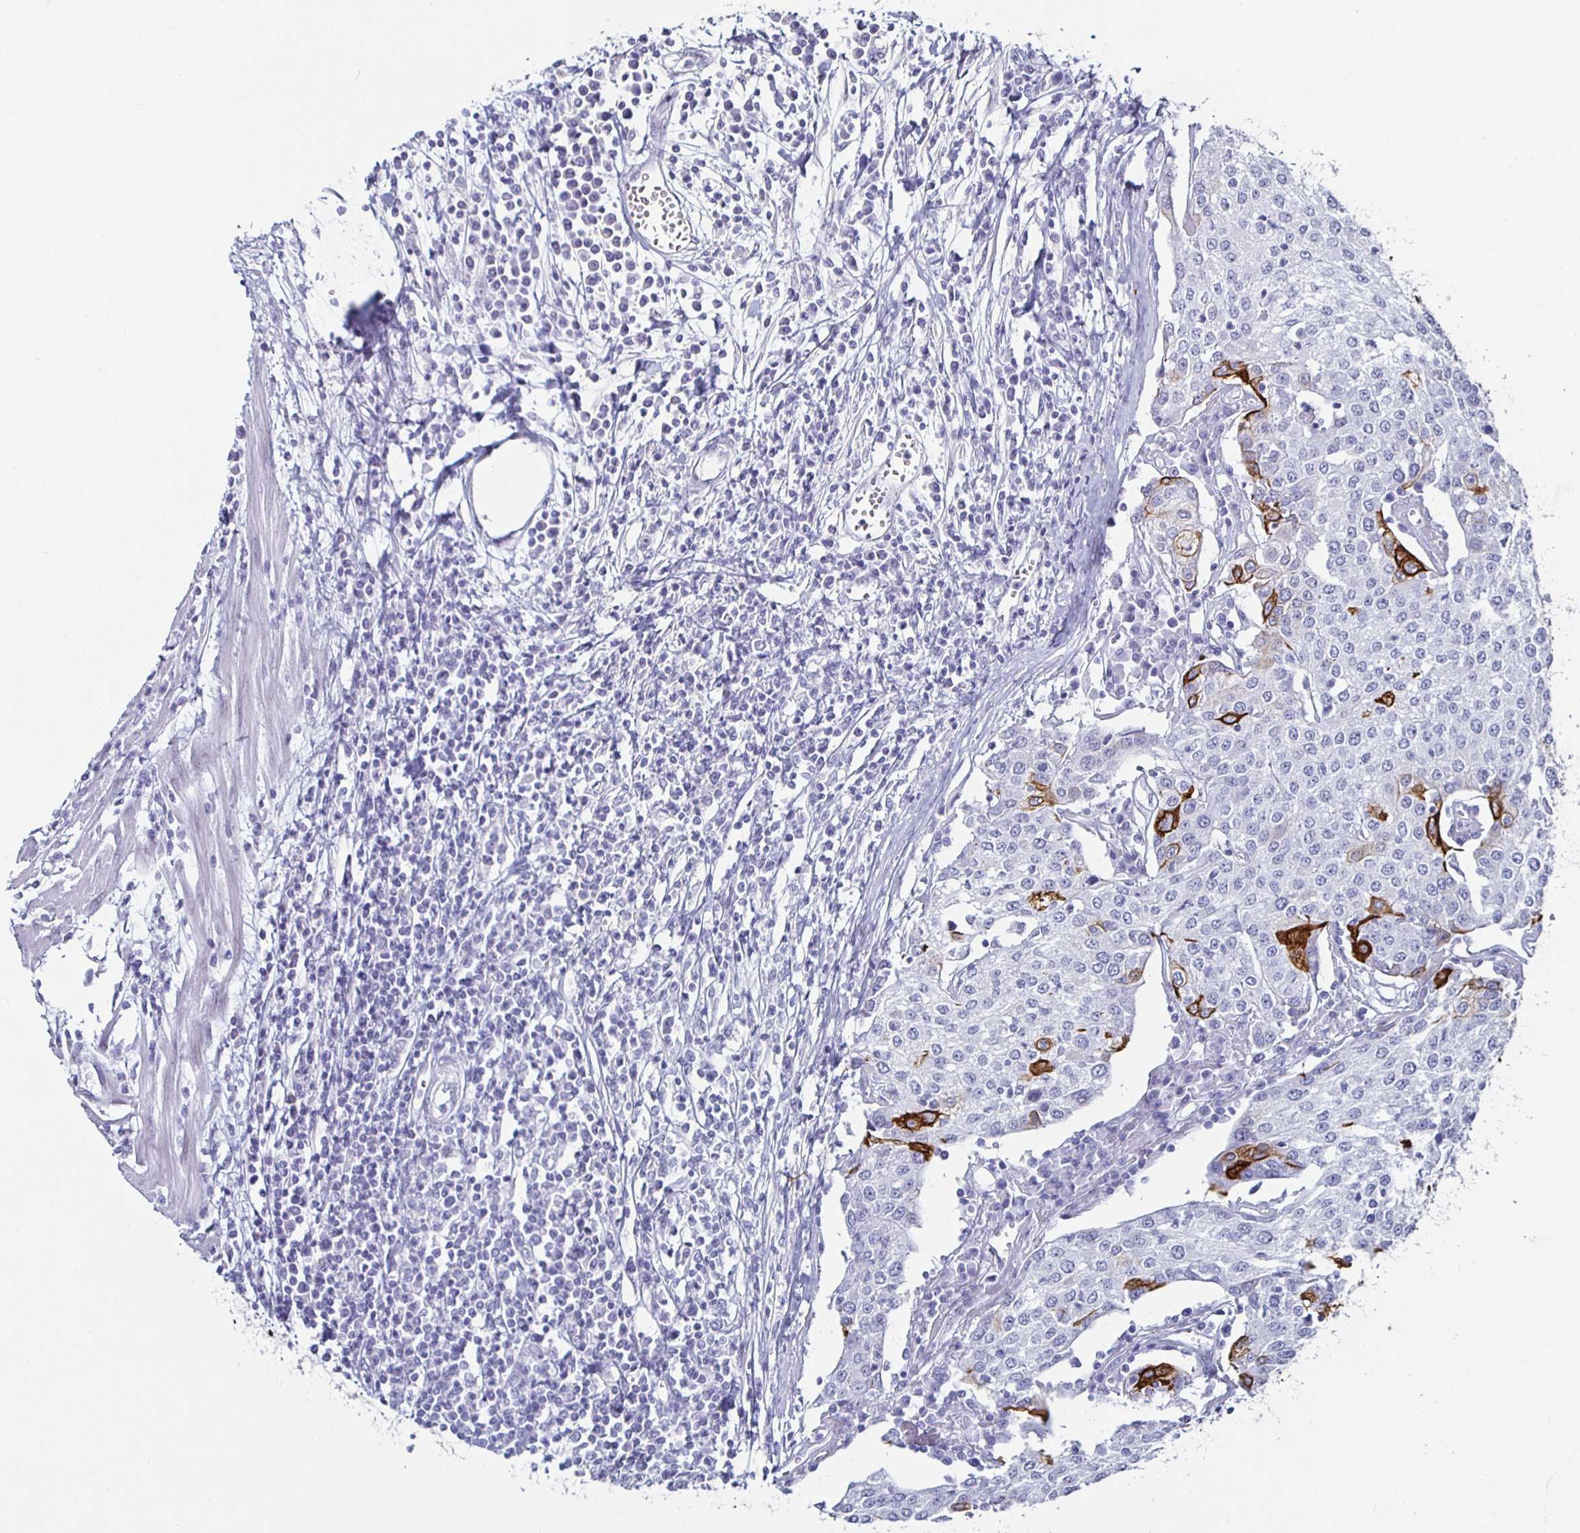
{"staining": {"intensity": "strong", "quantity": "<25%", "location": "cytoplasmic/membranous"}, "tissue": "urothelial cancer", "cell_type": "Tumor cells", "image_type": "cancer", "snomed": [{"axis": "morphology", "description": "Urothelial carcinoma, High grade"}, {"axis": "topography", "description": "Urinary bladder"}], "caption": "High-grade urothelial carcinoma stained with DAB IHC exhibits medium levels of strong cytoplasmic/membranous positivity in approximately <25% of tumor cells.", "gene": "KRT4", "patient": {"sex": "female", "age": 85}}